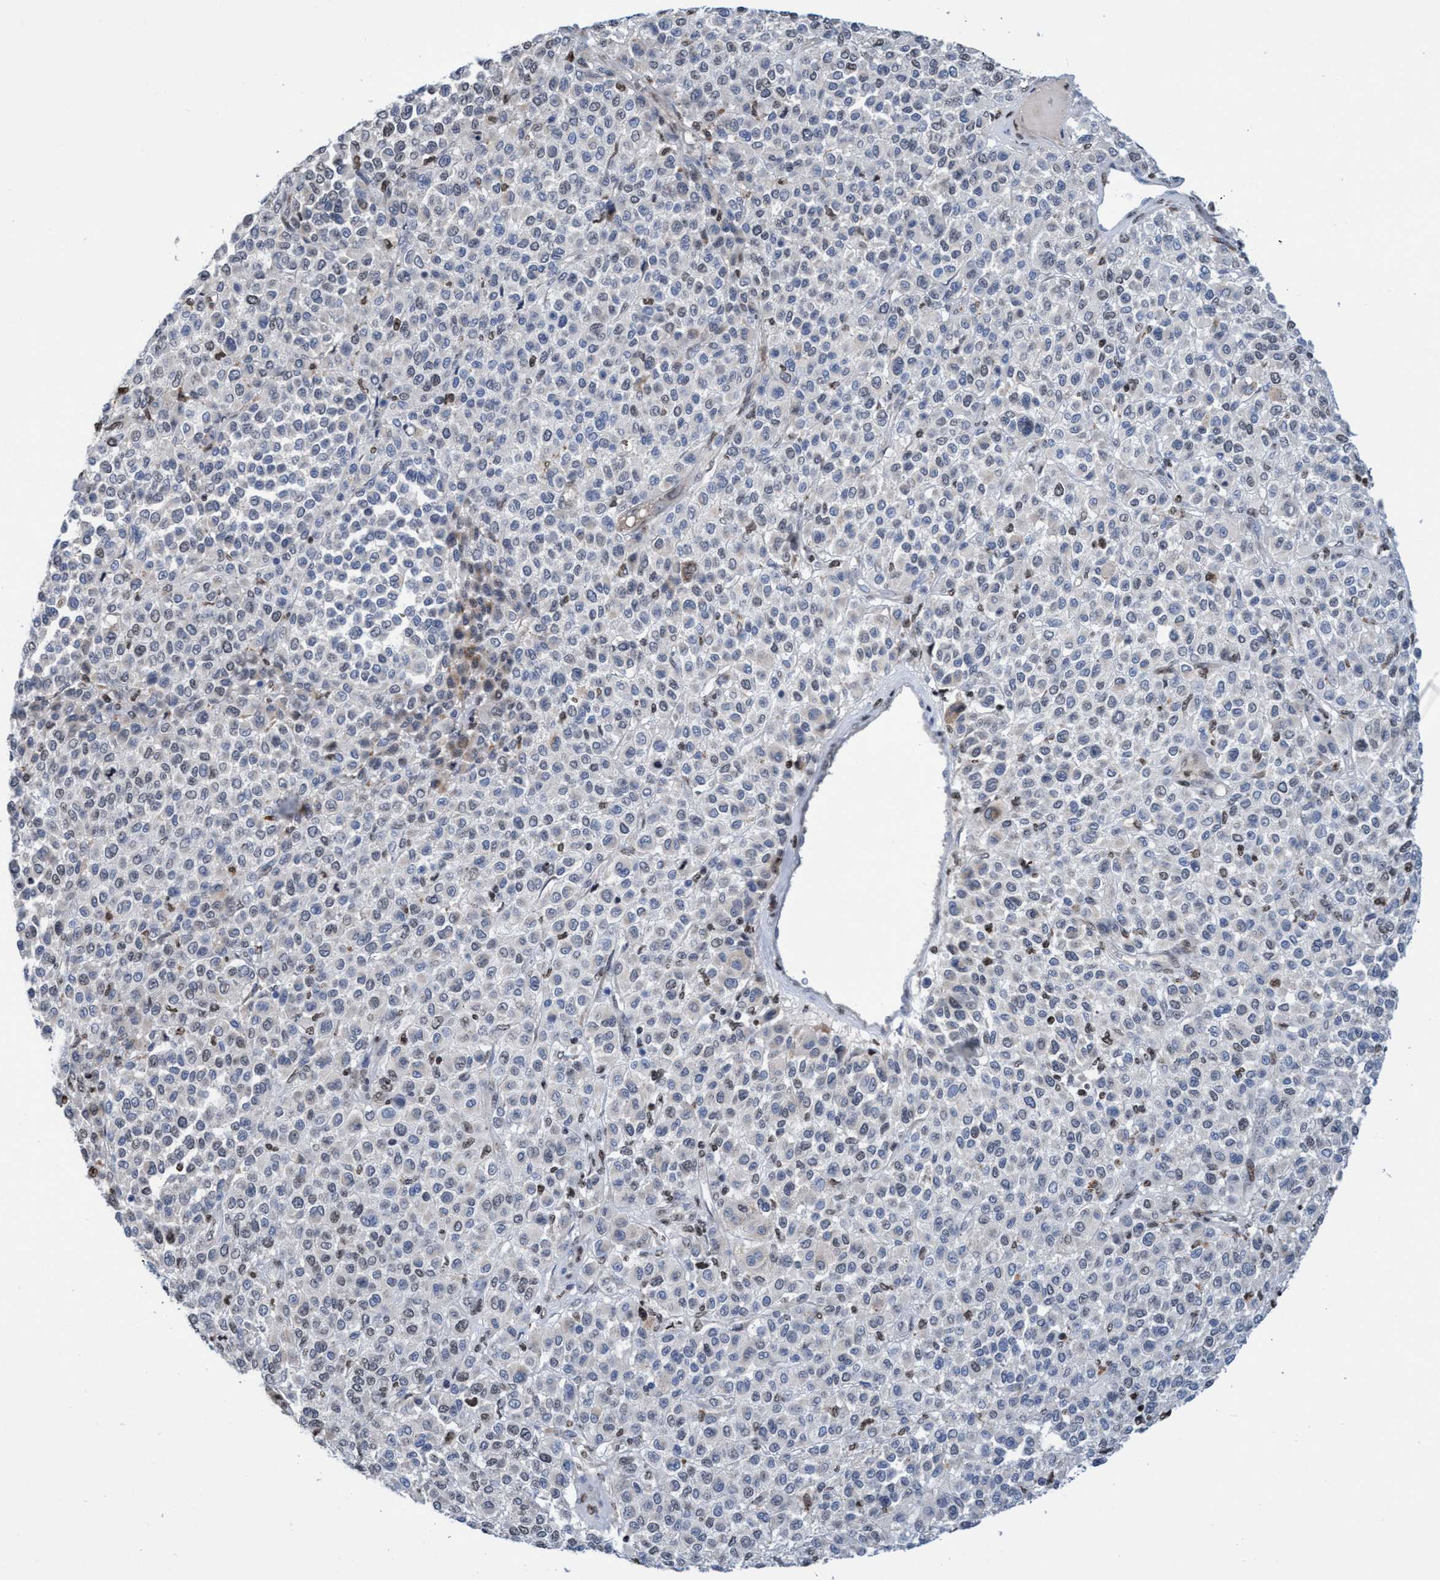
{"staining": {"intensity": "weak", "quantity": "<25%", "location": "nuclear"}, "tissue": "melanoma", "cell_type": "Tumor cells", "image_type": "cancer", "snomed": [{"axis": "morphology", "description": "Malignant melanoma, Metastatic site"}, {"axis": "topography", "description": "Pancreas"}], "caption": "The IHC micrograph has no significant expression in tumor cells of malignant melanoma (metastatic site) tissue.", "gene": "CBX2", "patient": {"sex": "female", "age": 30}}